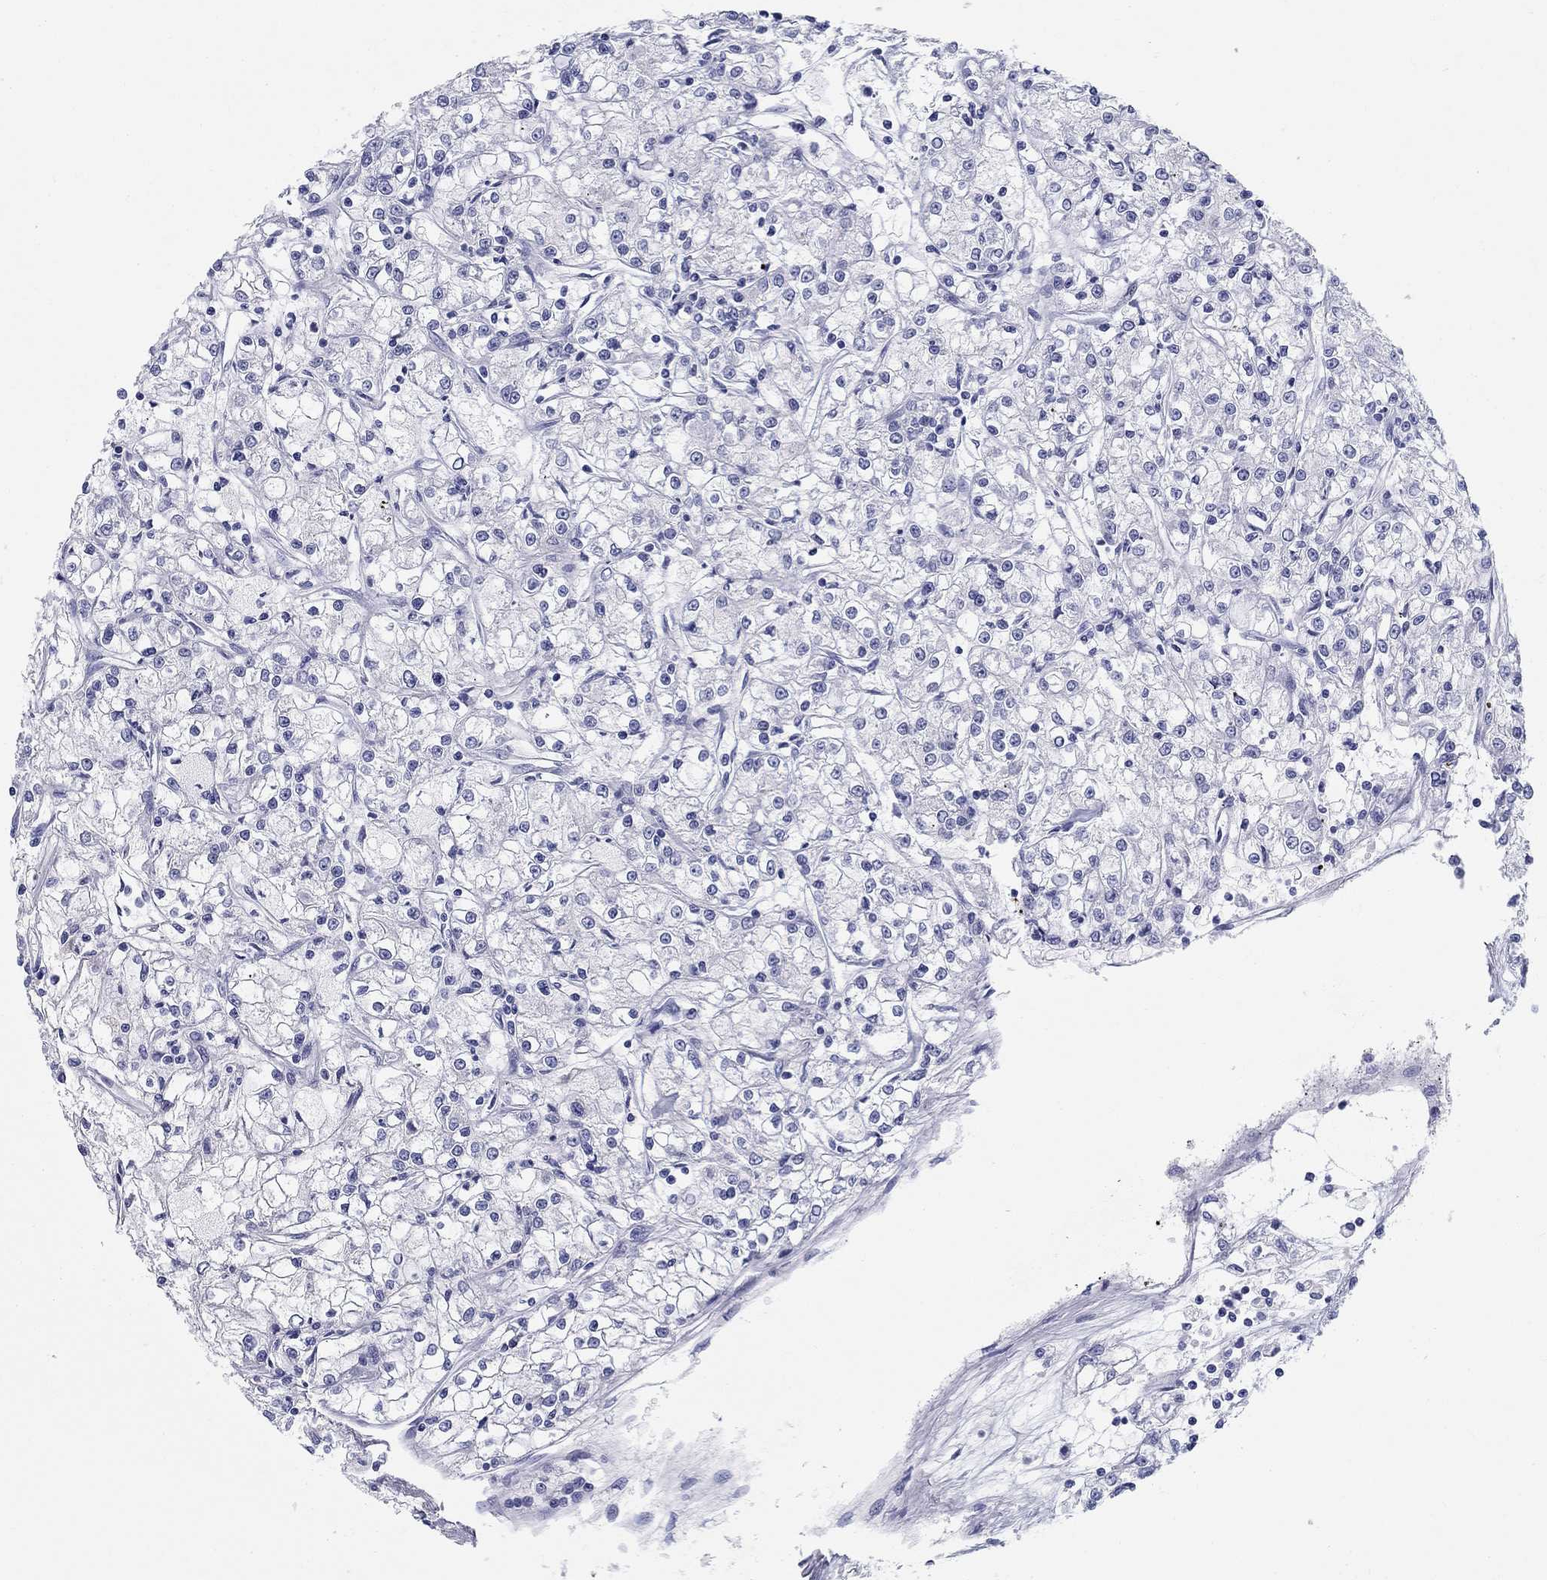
{"staining": {"intensity": "negative", "quantity": "none", "location": "none"}, "tissue": "renal cancer", "cell_type": "Tumor cells", "image_type": "cancer", "snomed": [{"axis": "morphology", "description": "Adenocarcinoma, NOS"}, {"axis": "topography", "description": "Kidney"}], "caption": "Human adenocarcinoma (renal) stained for a protein using immunohistochemistry displays no positivity in tumor cells.", "gene": "LAMP5", "patient": {"sex": "female", "age": 59}}